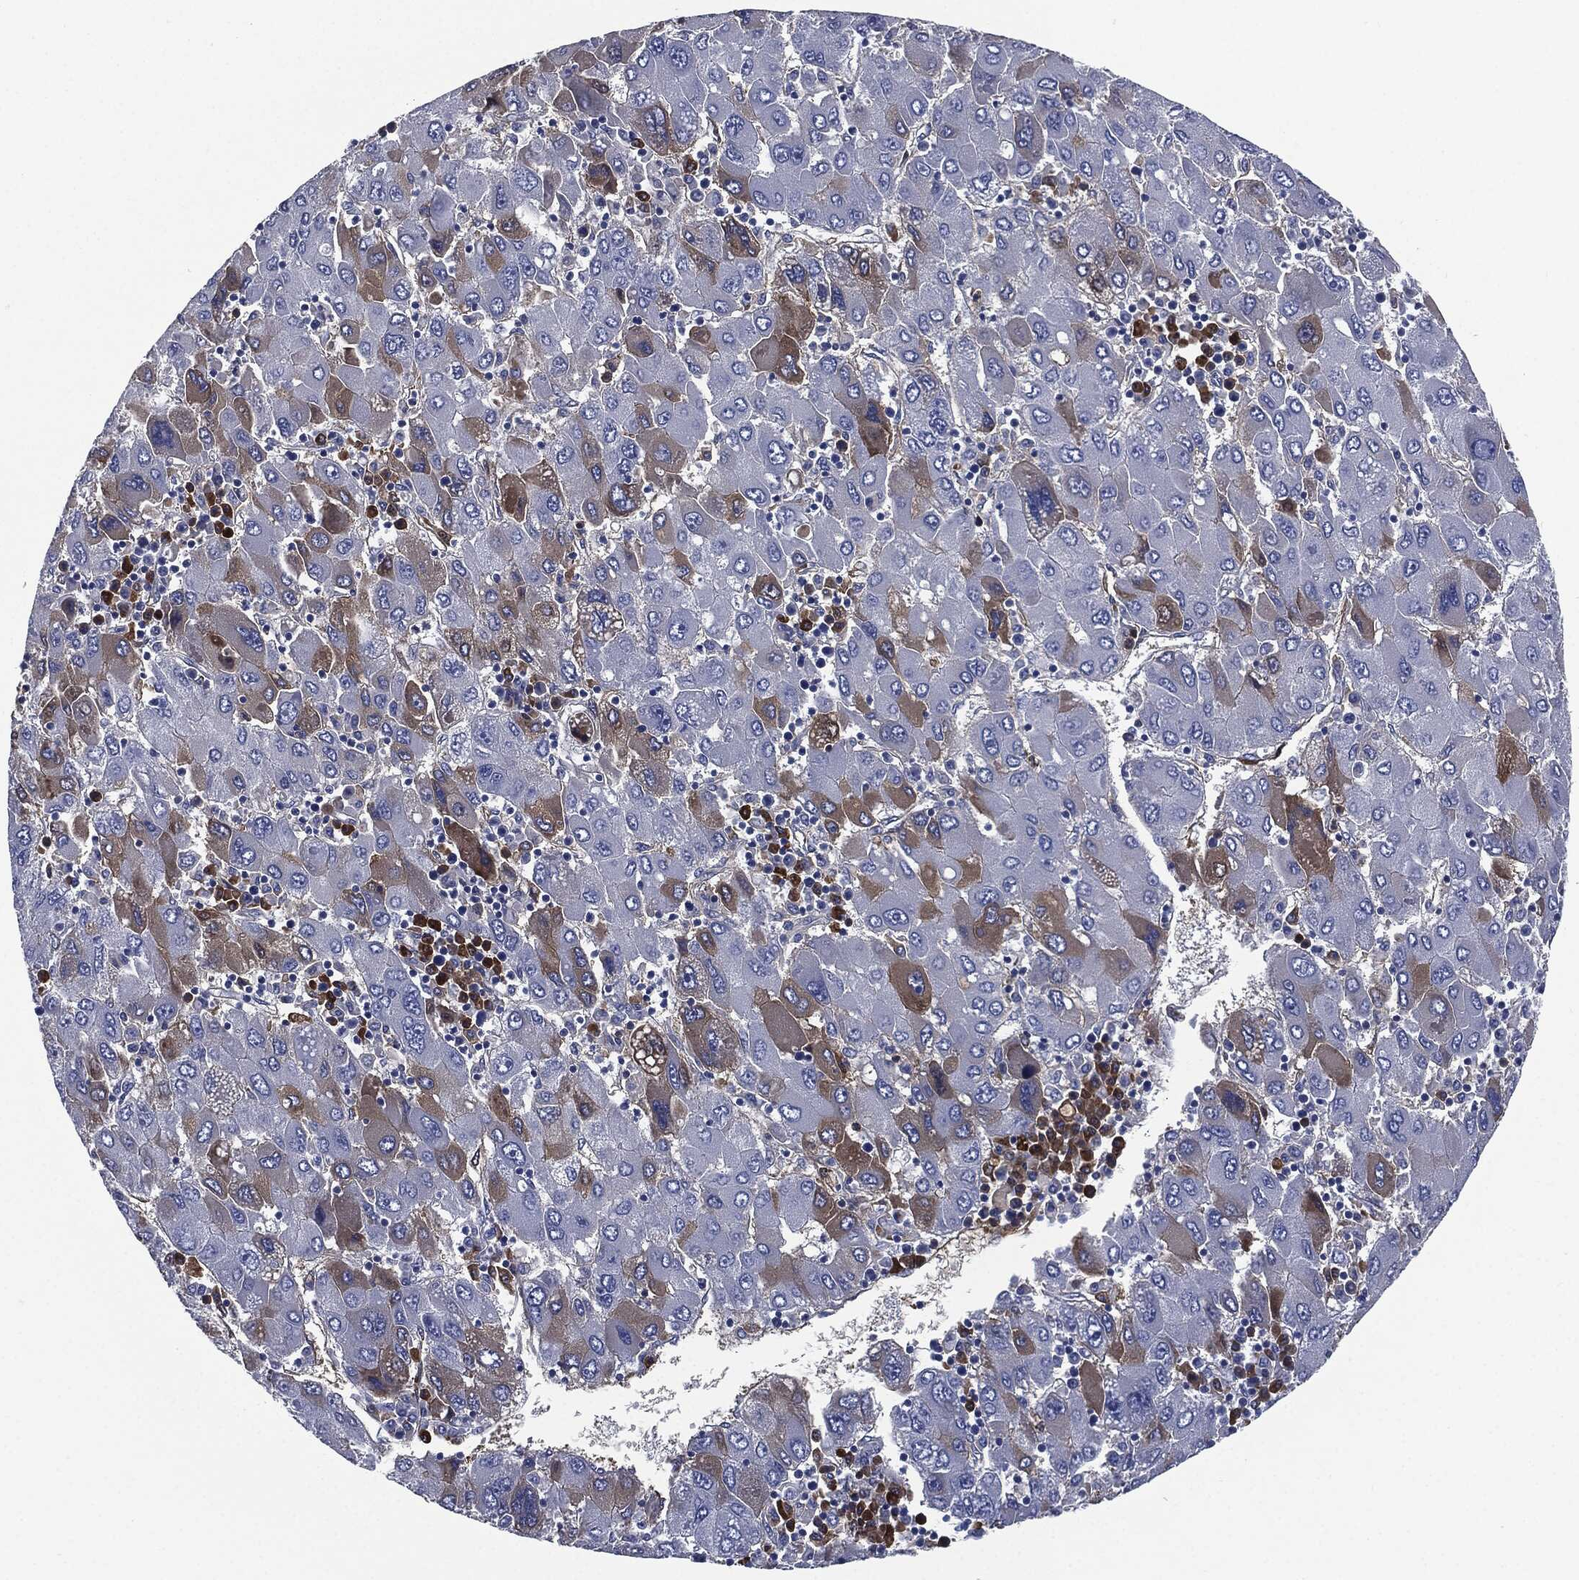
{"staining": {"intensity": "moderate", "quantity": "<25%", "location": "cytoplasmic/membranous"}, "tissue": "liver cancer", "cell_type": "Tumor cells", "image_type": "cancer", "snomed": [{"axis": "morphology", "description": "Carcinoma, Hepatocellular, NOS"}, {"axis": "topography", "description": "Liver"}], "caption": "About <25% of tumor cells in liver hepatocellular carcinoma exhibit moderate cytoplasmic/membranous protein expression as visualized by brown immunohistochemical staining.", "gene": "SIGLEC7", "patient": {"sex": "male", "age": 75}}